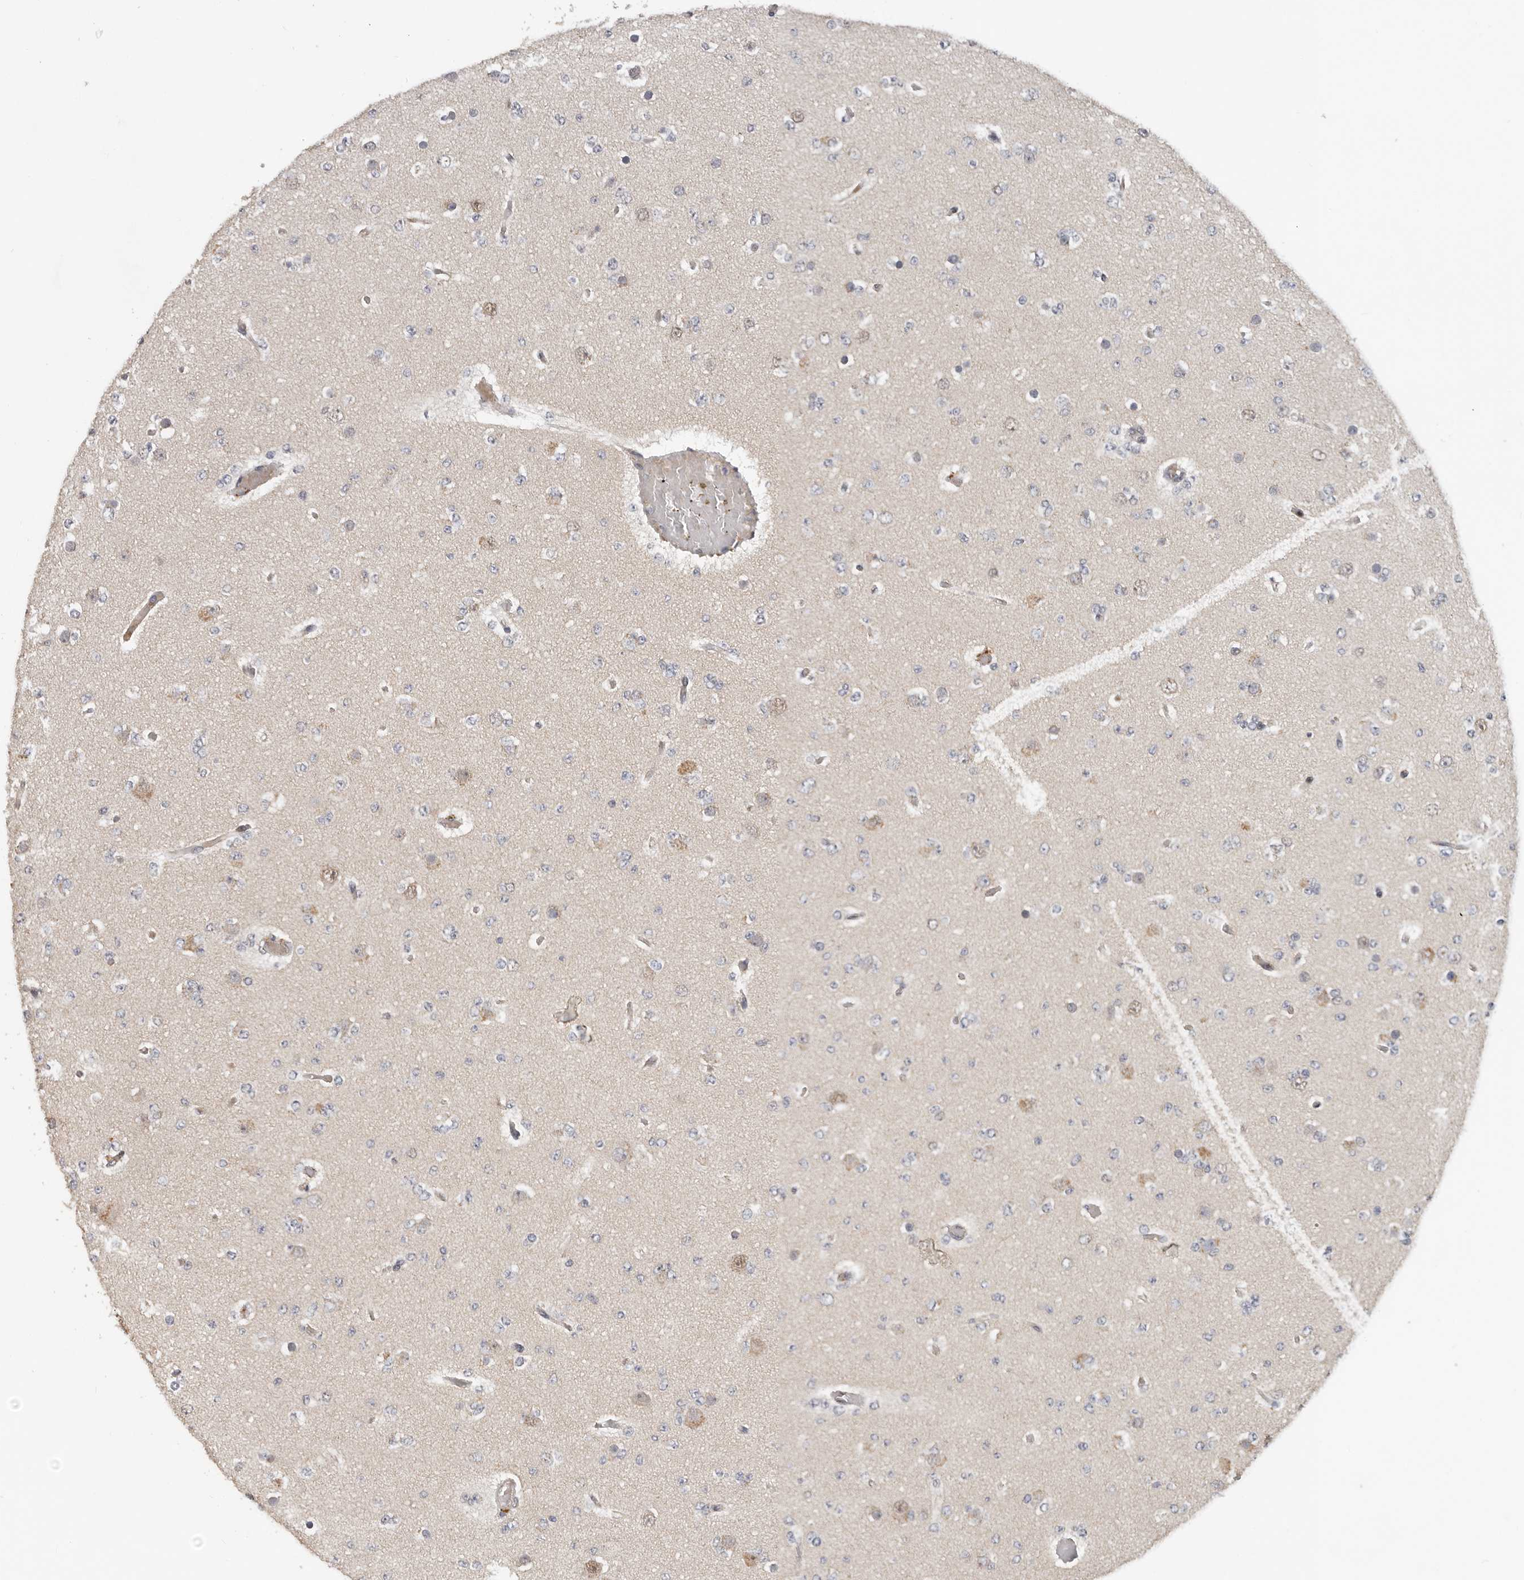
{"staining": {"intensity": "negative", "quantity": "none", "location": "none"}, "tissue": "glioma", "cell_type": "Tumor cells", "image_type": "cancer", "snomed": [{"axis": "morphology", "description": "Glioma, malignant, Low grade"}, {"axis": "topography", "description": "Brain"}], "caption": "High power microscopy image of an immunohistochemistry (IHC) micrograph of malignant glioma (low-grade), revealing no significant positivity in tumor cells.", "gene": "HENMT1", "patient": {"sex": "female", "age": 22}}